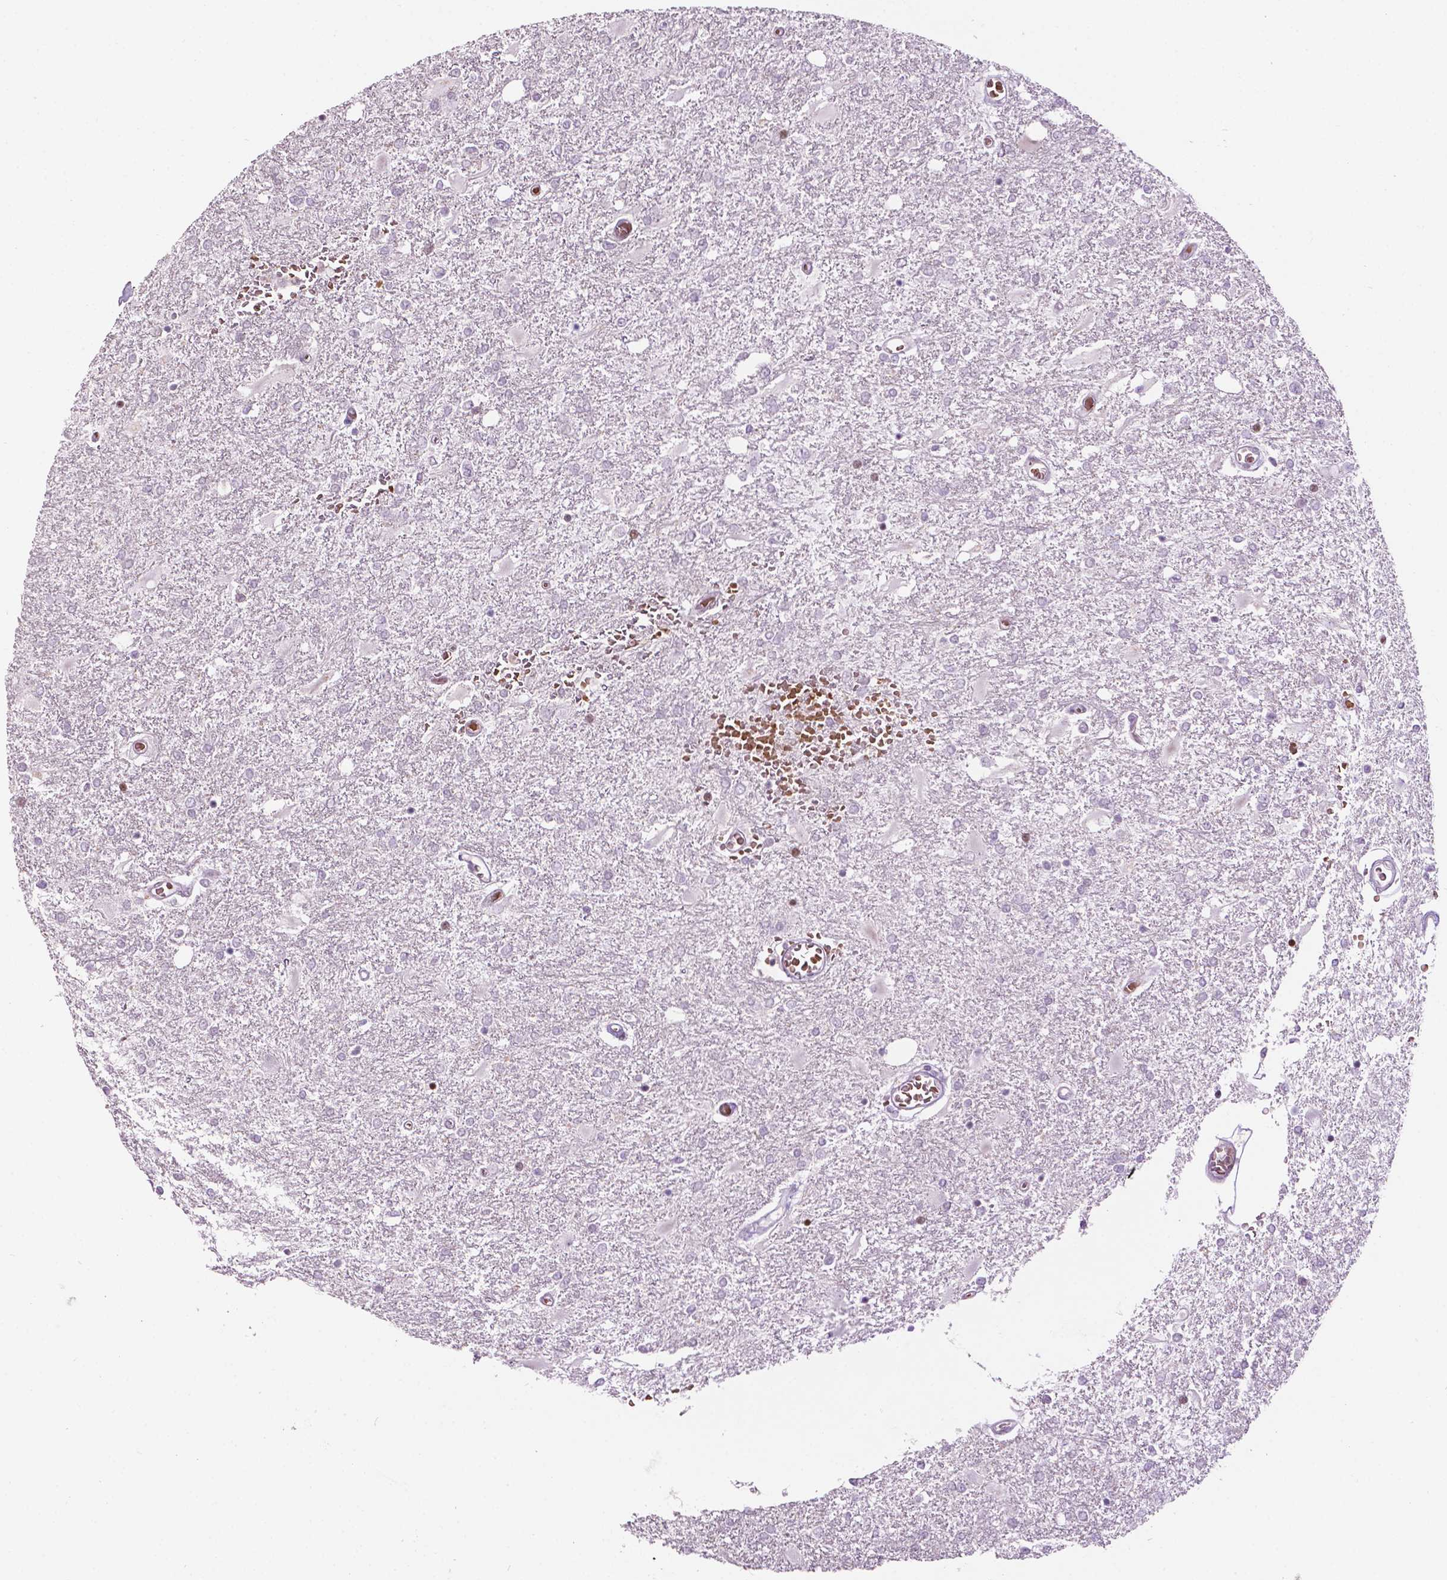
{"staining": {"intensity": "negative", "quantity": "none", "location": "none"}, "tissue": "glioma", "cell_type": "Tumor cells", "image_type": "cancer", "snomed": [{"axis": "morphology", "description": "Glioma, malignant, High grade"}, {"axis": "topography", "description": "Cerebral cortex"}], "caption": "A micrograph of glioma stained for a protein exhibits no brown staining in tumor cells.", "gene": "PTPN18", "patient": {"sex": "male", "age": 79}}